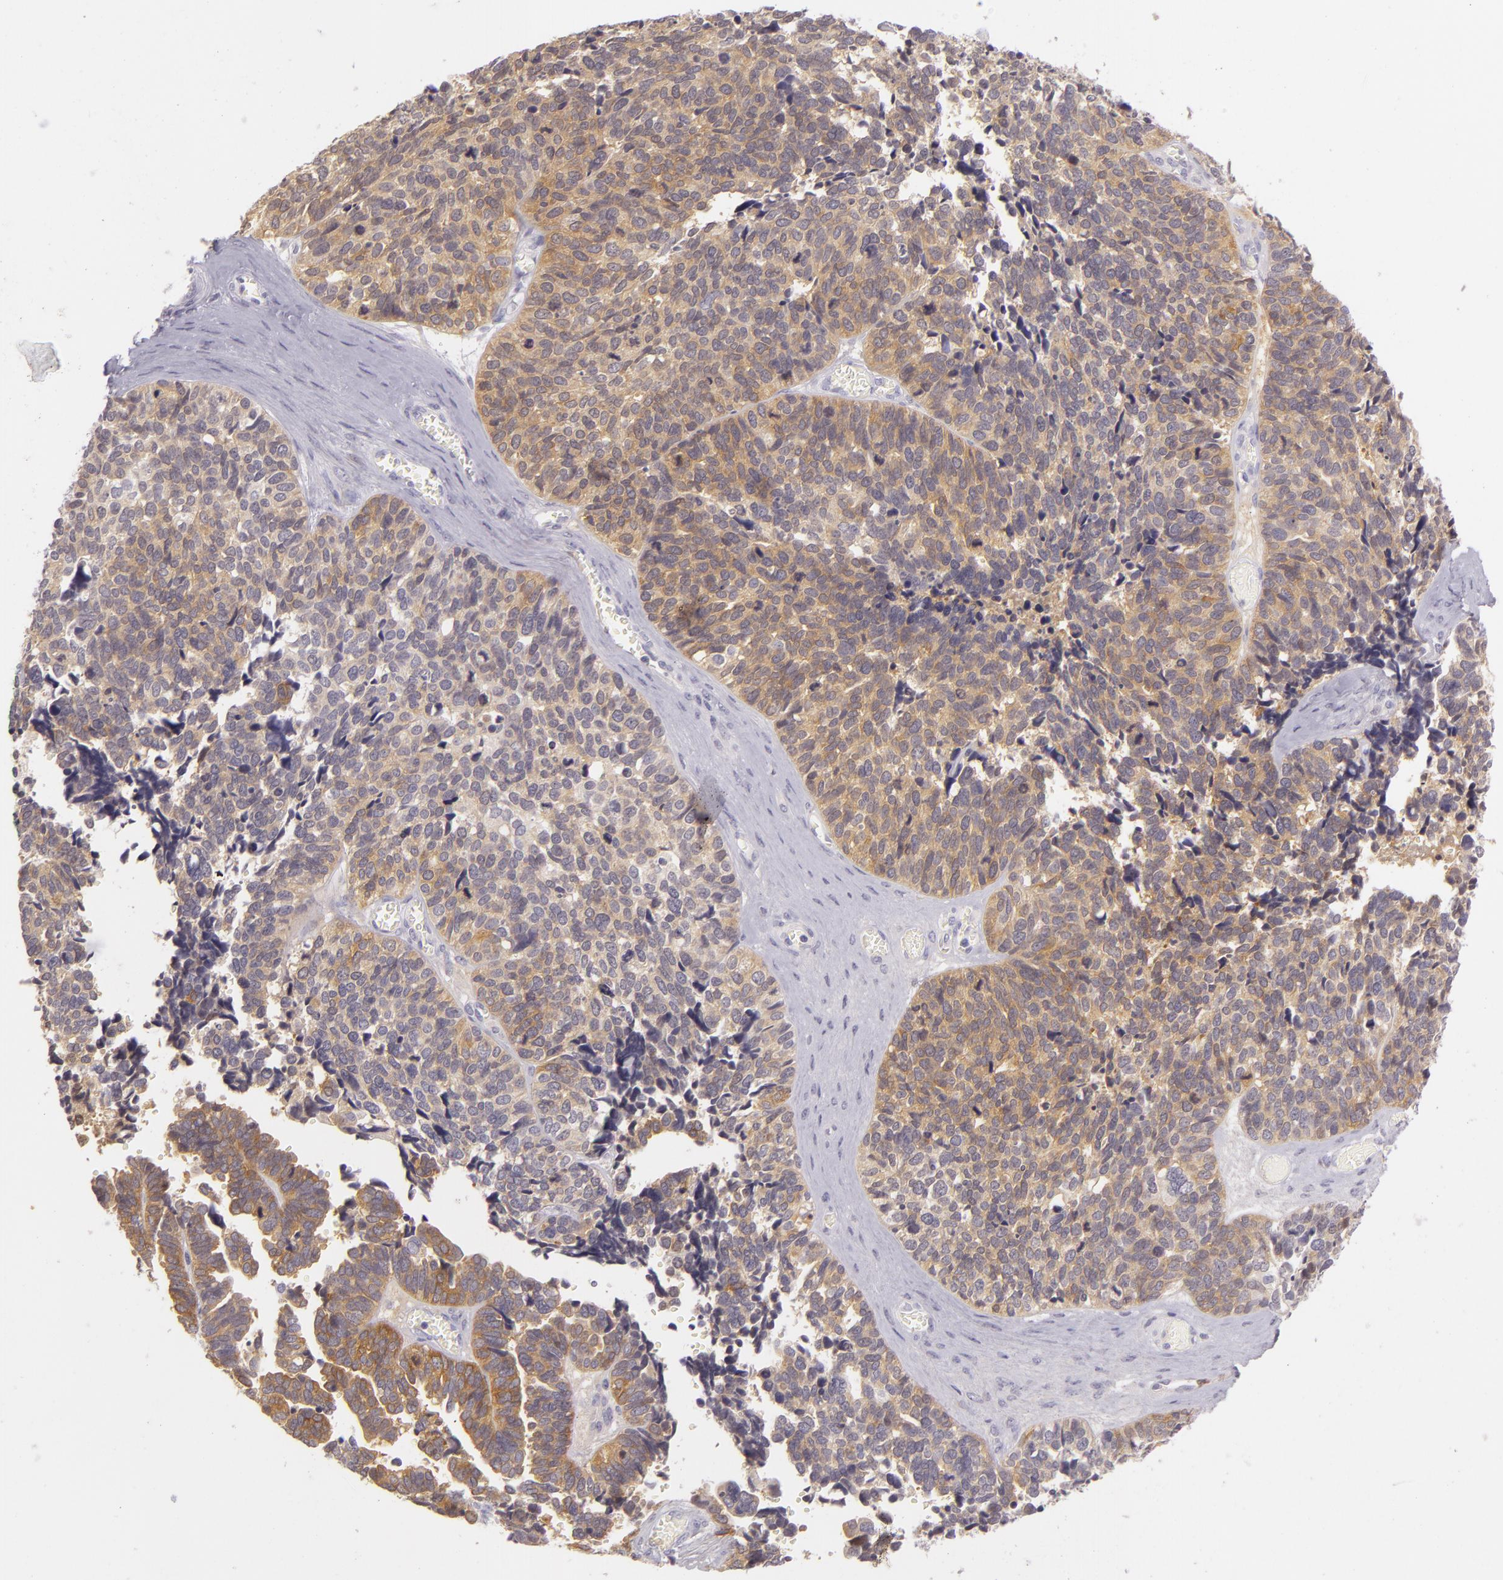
{"staining": {"intensity": "moderate", "quantity": "25%-75%", "location": "cytoplasmic/membranous"}, "tissue": "ovarian cancer", "cell_type": "Tumor cells", "image_type": "cancer", "snomed": [{"axis": "morphology", "description": "Cystadenocarcinoma, serous, NOS"}, {"axis": "topography", "description": "Ovary"}], "caption": "This image shows immunohistochemistry (IHC) staining of serous cystadenocarcinoma (ovarian), with medium moderate cytoplasmic/membranous expression in about 25%-75% of tumor cells.", "gene": "CBS", "patient": {"sex": "female", "age": 77}}